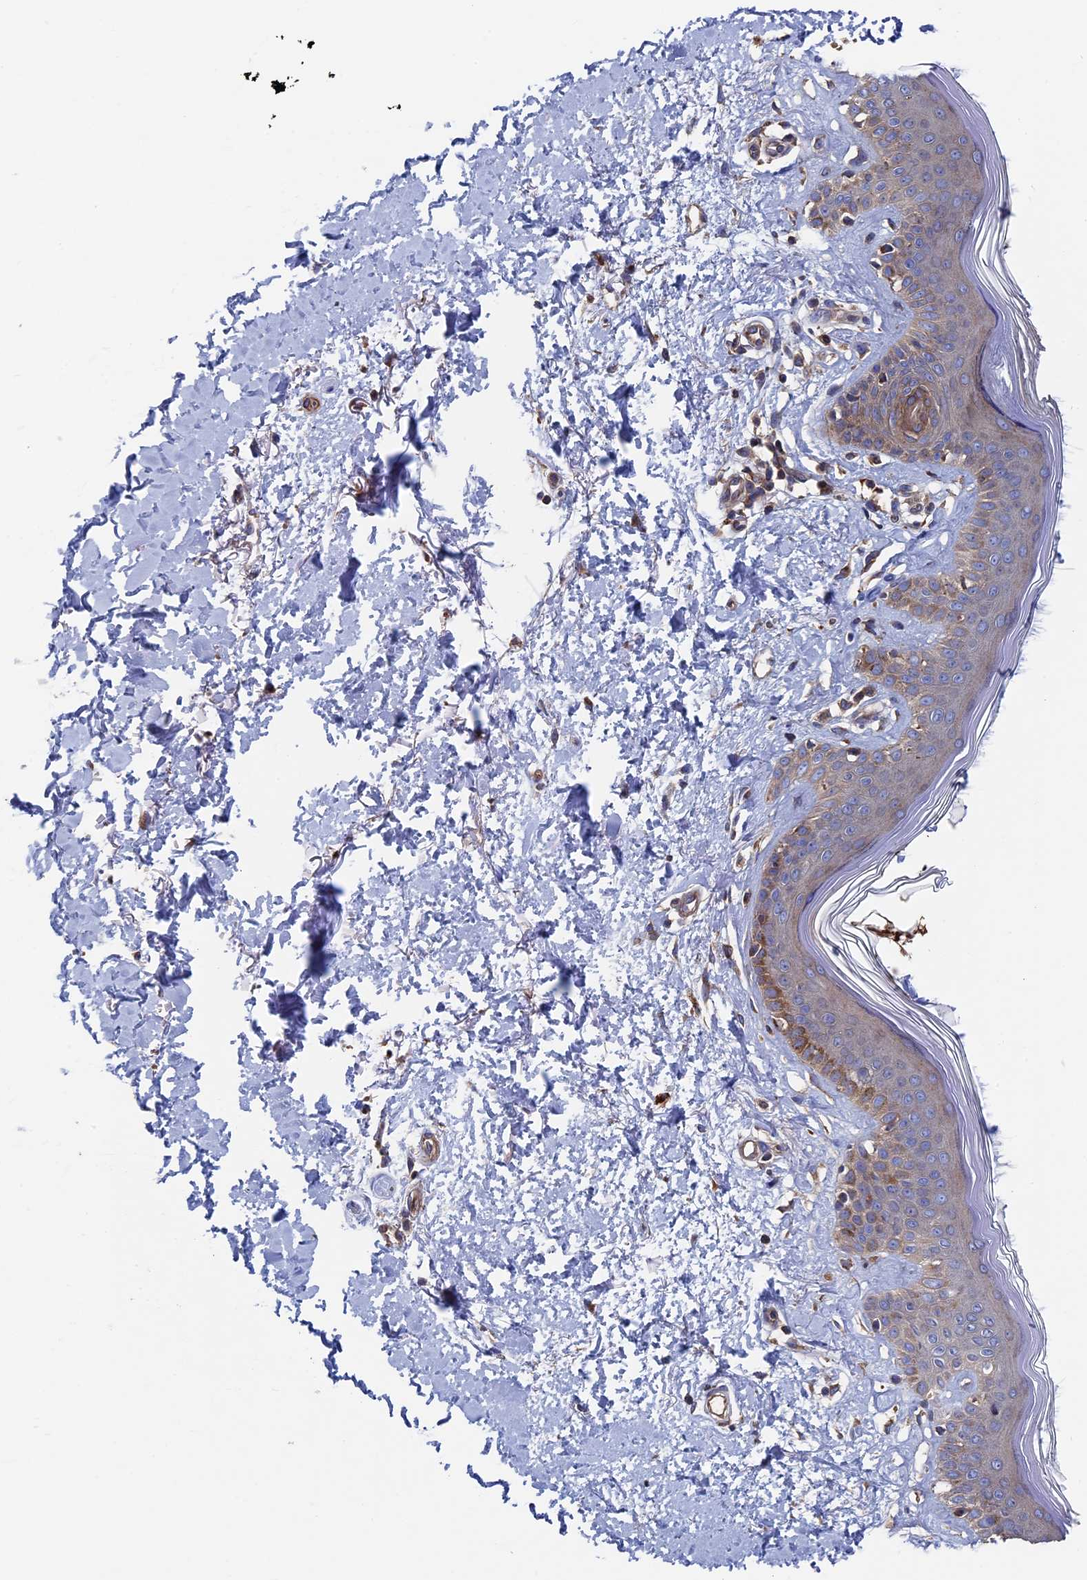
{"staining": {"intensity": "moderate", "quantity": ">75%", "location": "cytoplasmic/membranous"}, "tissue": "skin", "cell_type": "Fibroblasts", "image_type": "normal", "snomed": [{"axis": "morphology", "description": "Normal tissue, NOS"}, {"axis": "topography", "description": "Skin"}], "caption": "A micrograph of human skin stained for a protein reveals moderate cytoplasmic/membranous brown staining in fibroblasts.", "gene": "DNAJC3", "patient": {"sex": "female", "age": 64}}